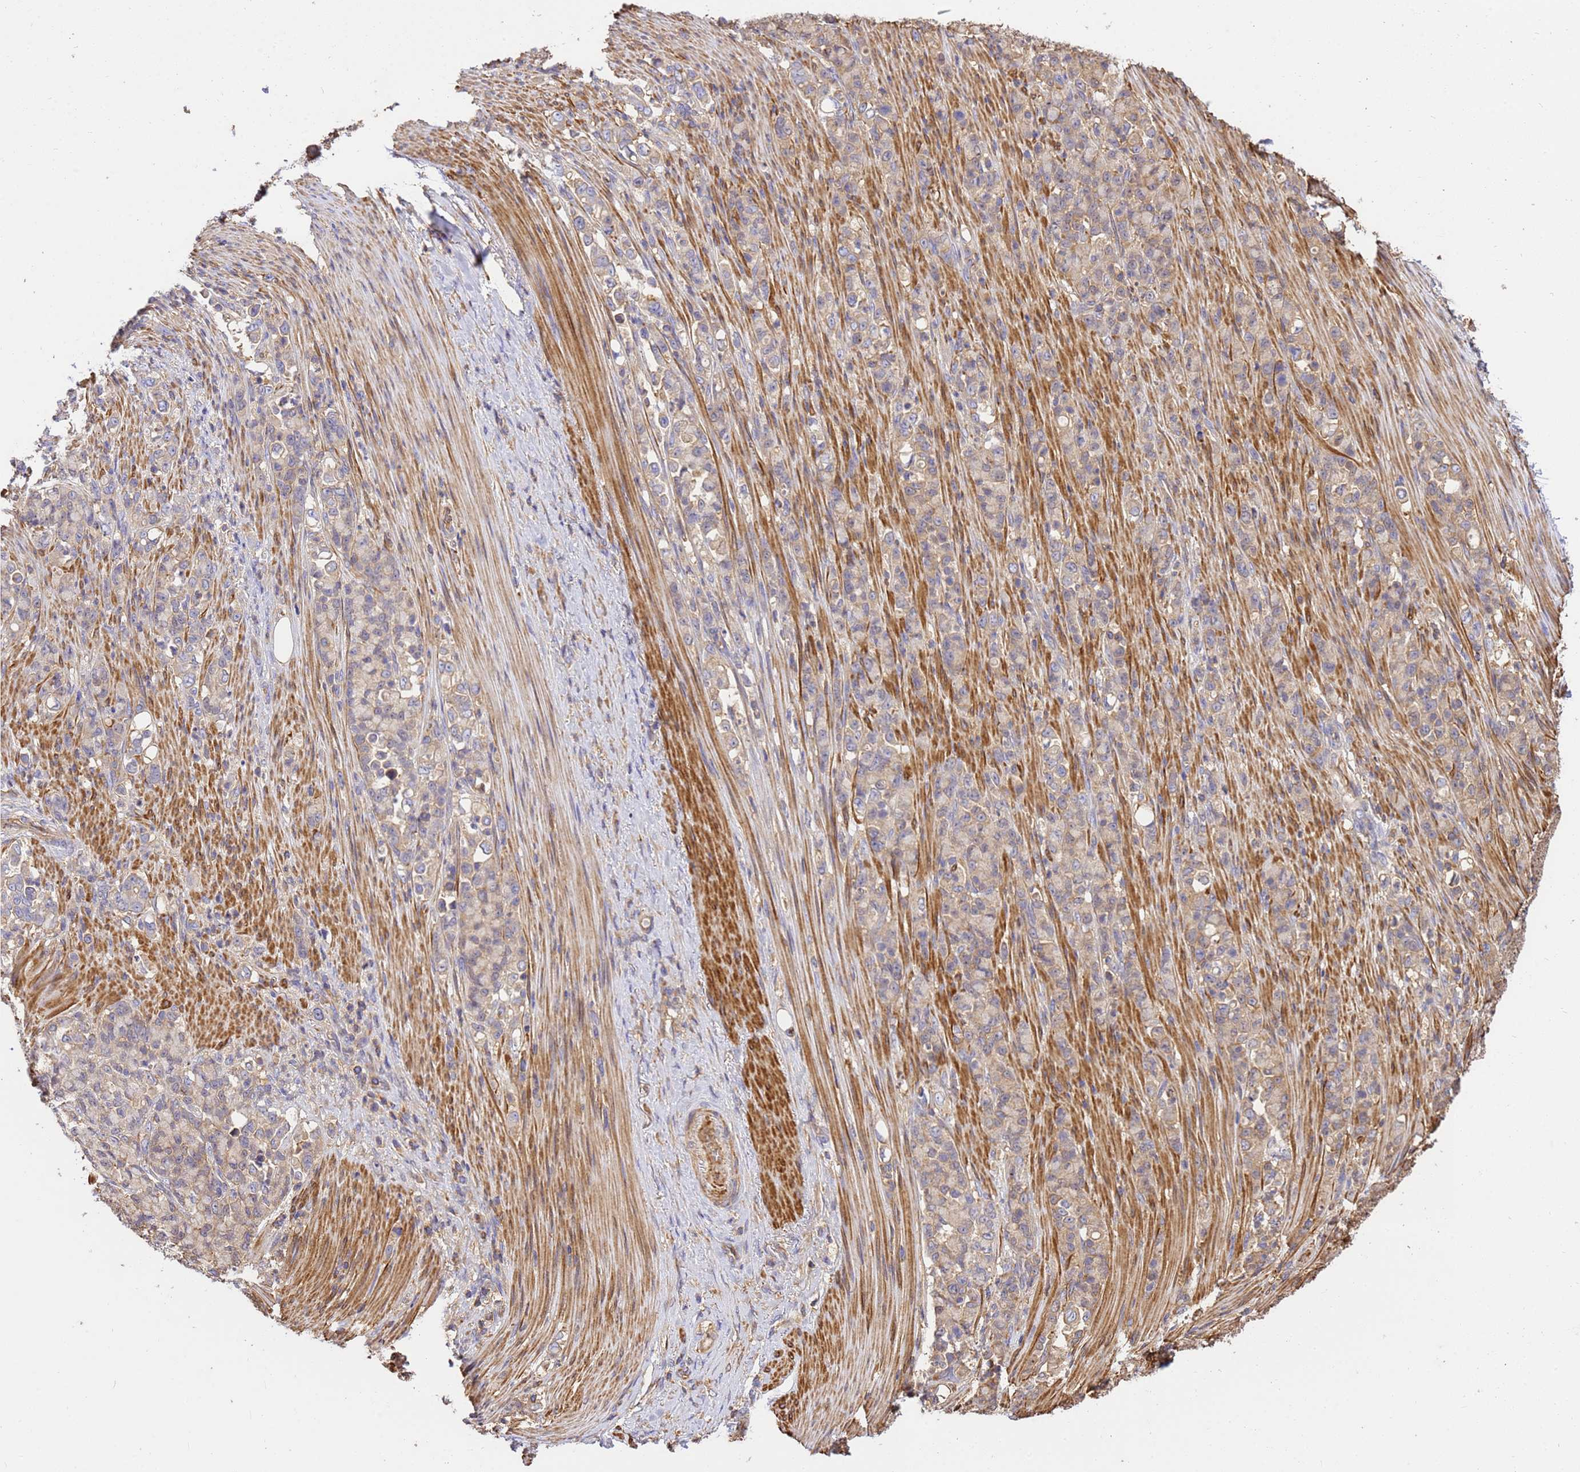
{"staining": {"intensity": "weak", "quantity": ">75%", "location": "cytoplasmic/membranous"}, "tissue": "stomach cancer", "cell_type": "Tumor cells", "image_type": "cancer", "snomed": [{"axis": "morphology", "description": "Normal tissue, NOS"}, {"axis": "morphology", "description": "Adenocarcinoma, NOS"}, {"axis": "topography", "description": "Stomach"}], "caption": "Stomach cancer (adenocarcinoma) stained for a protein (brown) shows weak cytoplasmic/membranous positive positivity in approximately >75% of tumor cells.", "gene": "WDR64", "patient": {"sex": "female", "age": 79}}